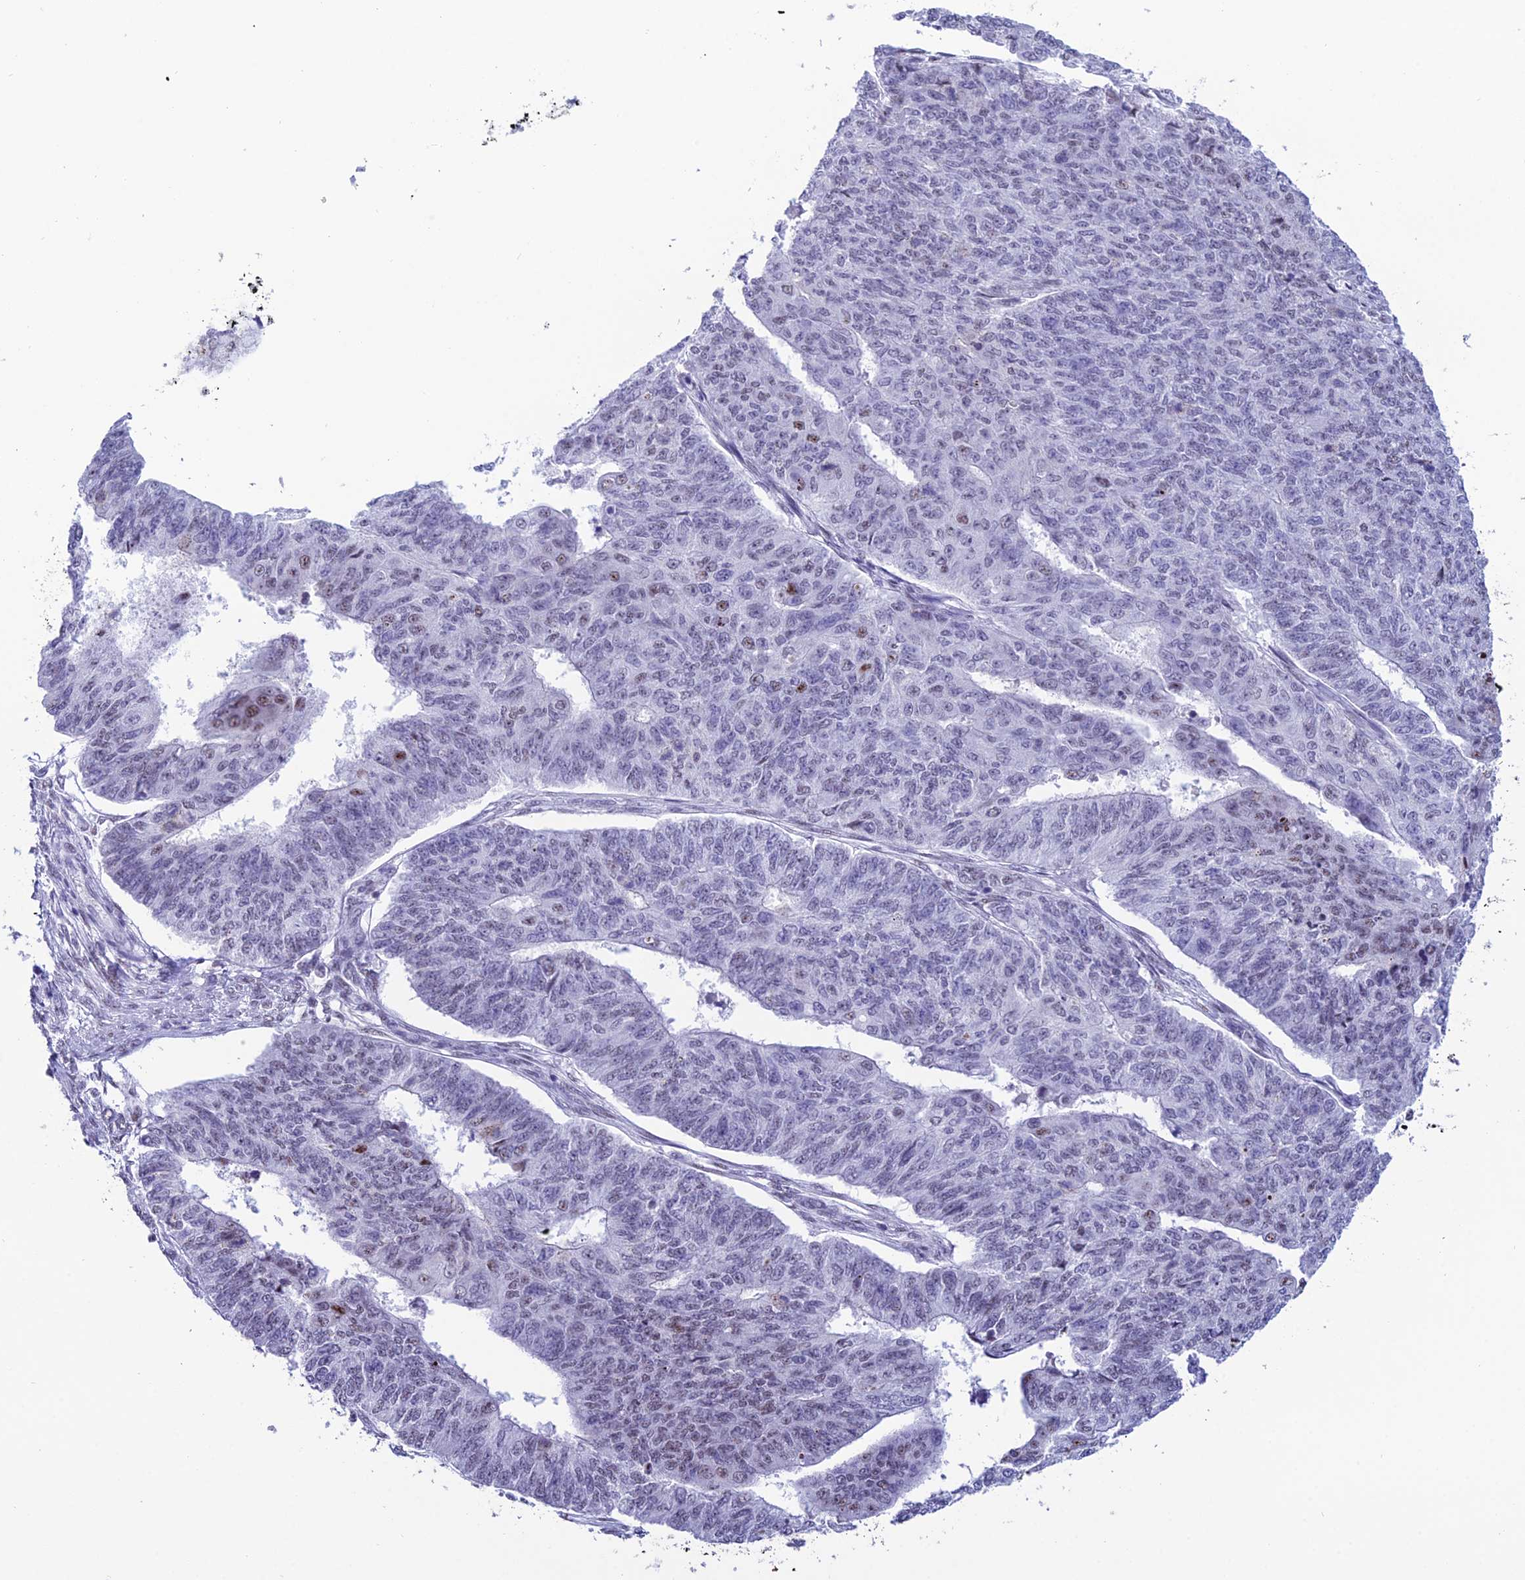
{"staining": {"intensity": "negative", "quantity": "none", "location": "none"}, "tissue": "endometrial cancer", "cell_type": "Tumor cells", "image_type": "cancer", "snomed": [{"axis": "morphology", "description": "Adenocarcinoma, NOS"}, {"axis": "topography", "description": "Endometrium"}], "caption": "Immunohistochemistry micrograph of neoplastic tissue: human endometrial cancer (adenocarcinoma) stained with DAB reveals no significant protein staining in tumor cells. Nuclei are stained in blue.", "gene": "MFSD2B", "patient": {"sex": "female", "age": 32}}